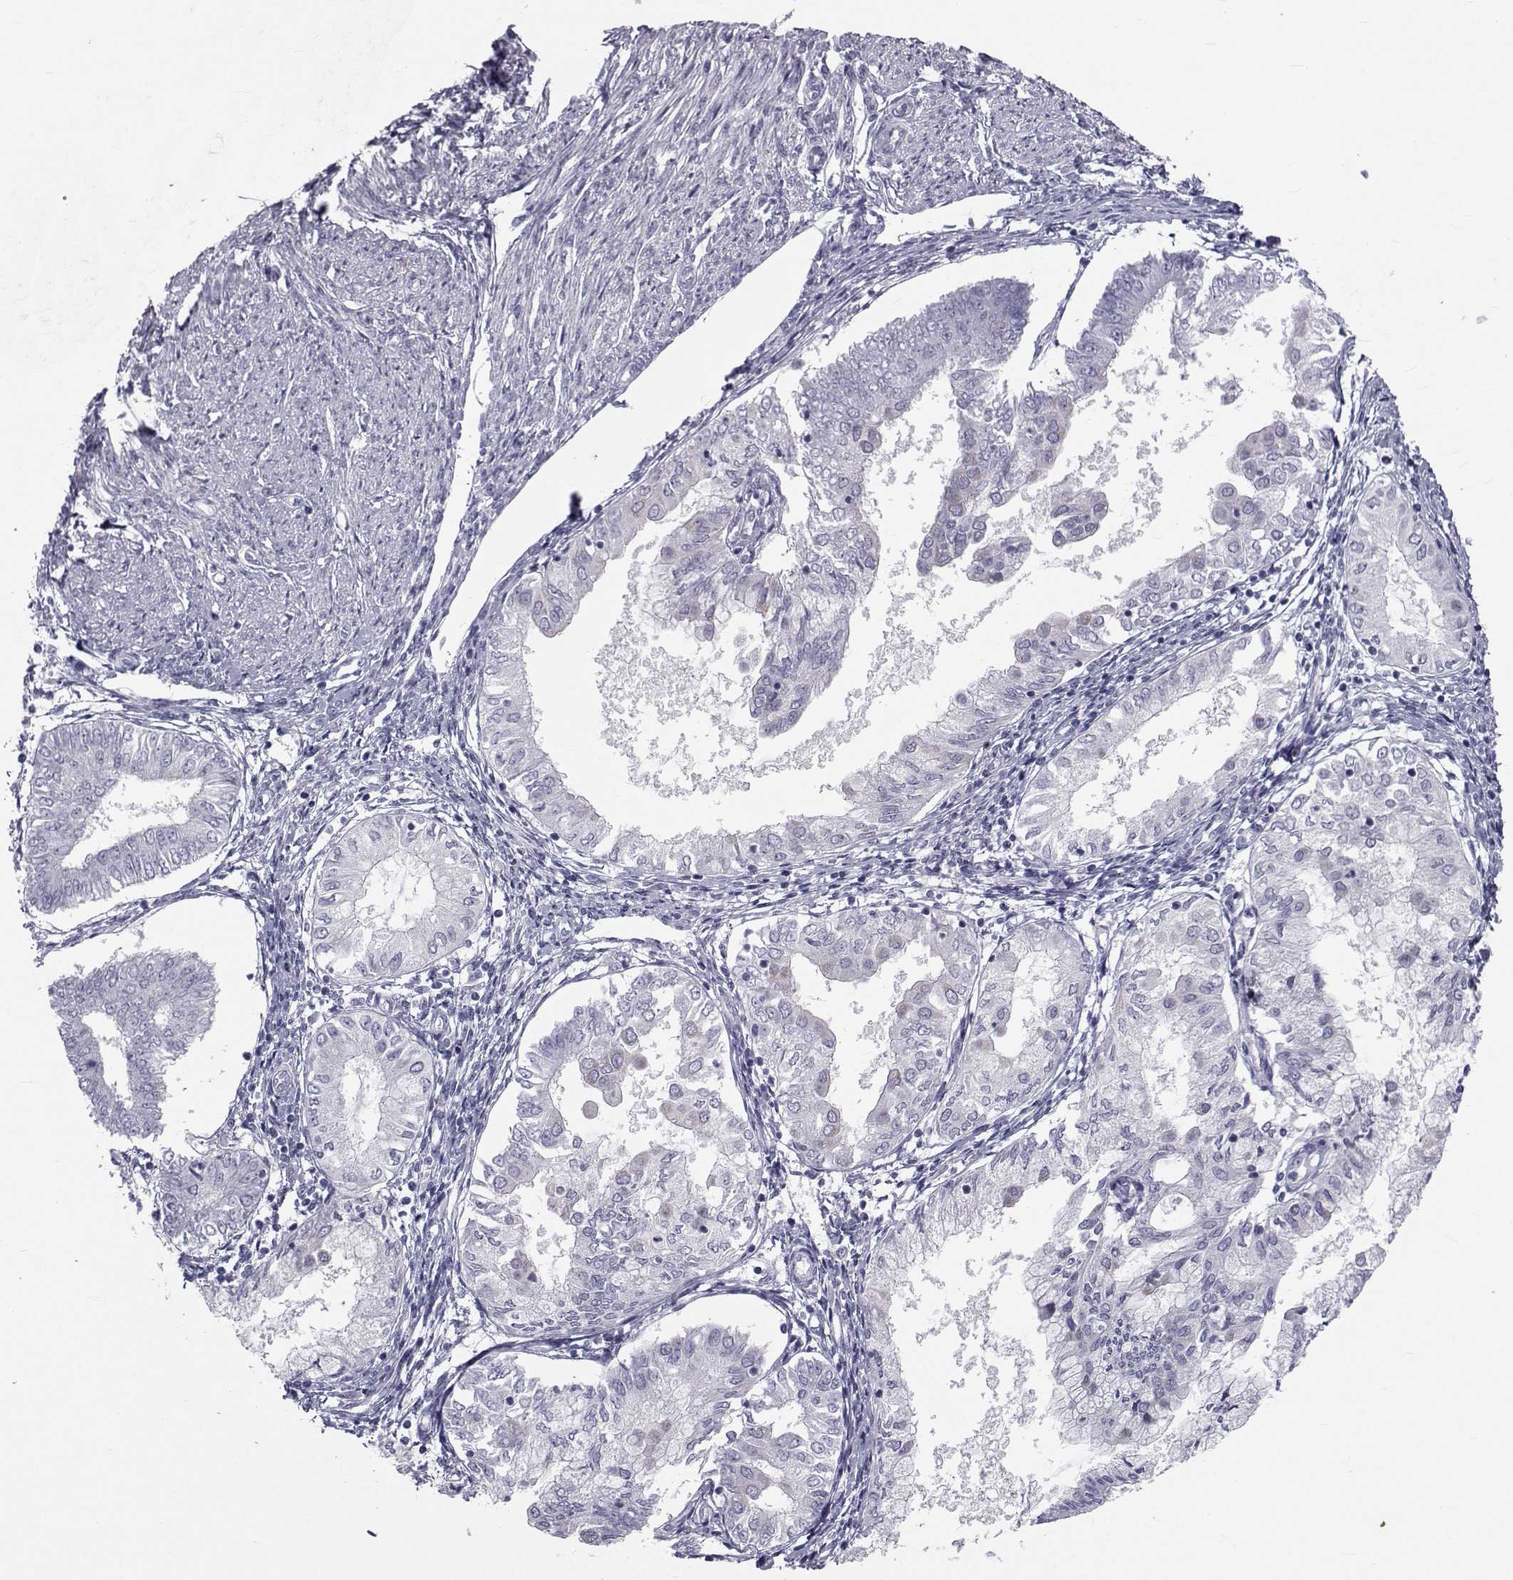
{"staining": {"intensity": "negative", "quantity": "none", "location": "none"}, "tissue": "endometrial cancer", "cell_type": "Tumor cells", "image_type": "cancer", "snomed": [{"axis": "morphology", "description": "Adenocarcinoma, NOS"}, {"axis": "topography", "description": "Endometrium"}], "caption": "Endometrial cancer was stained to show a protein in brown. There is no significant staining in tumor cells.", "gene": "FDXR", "patient": {"sex": "female", "age": 68}}